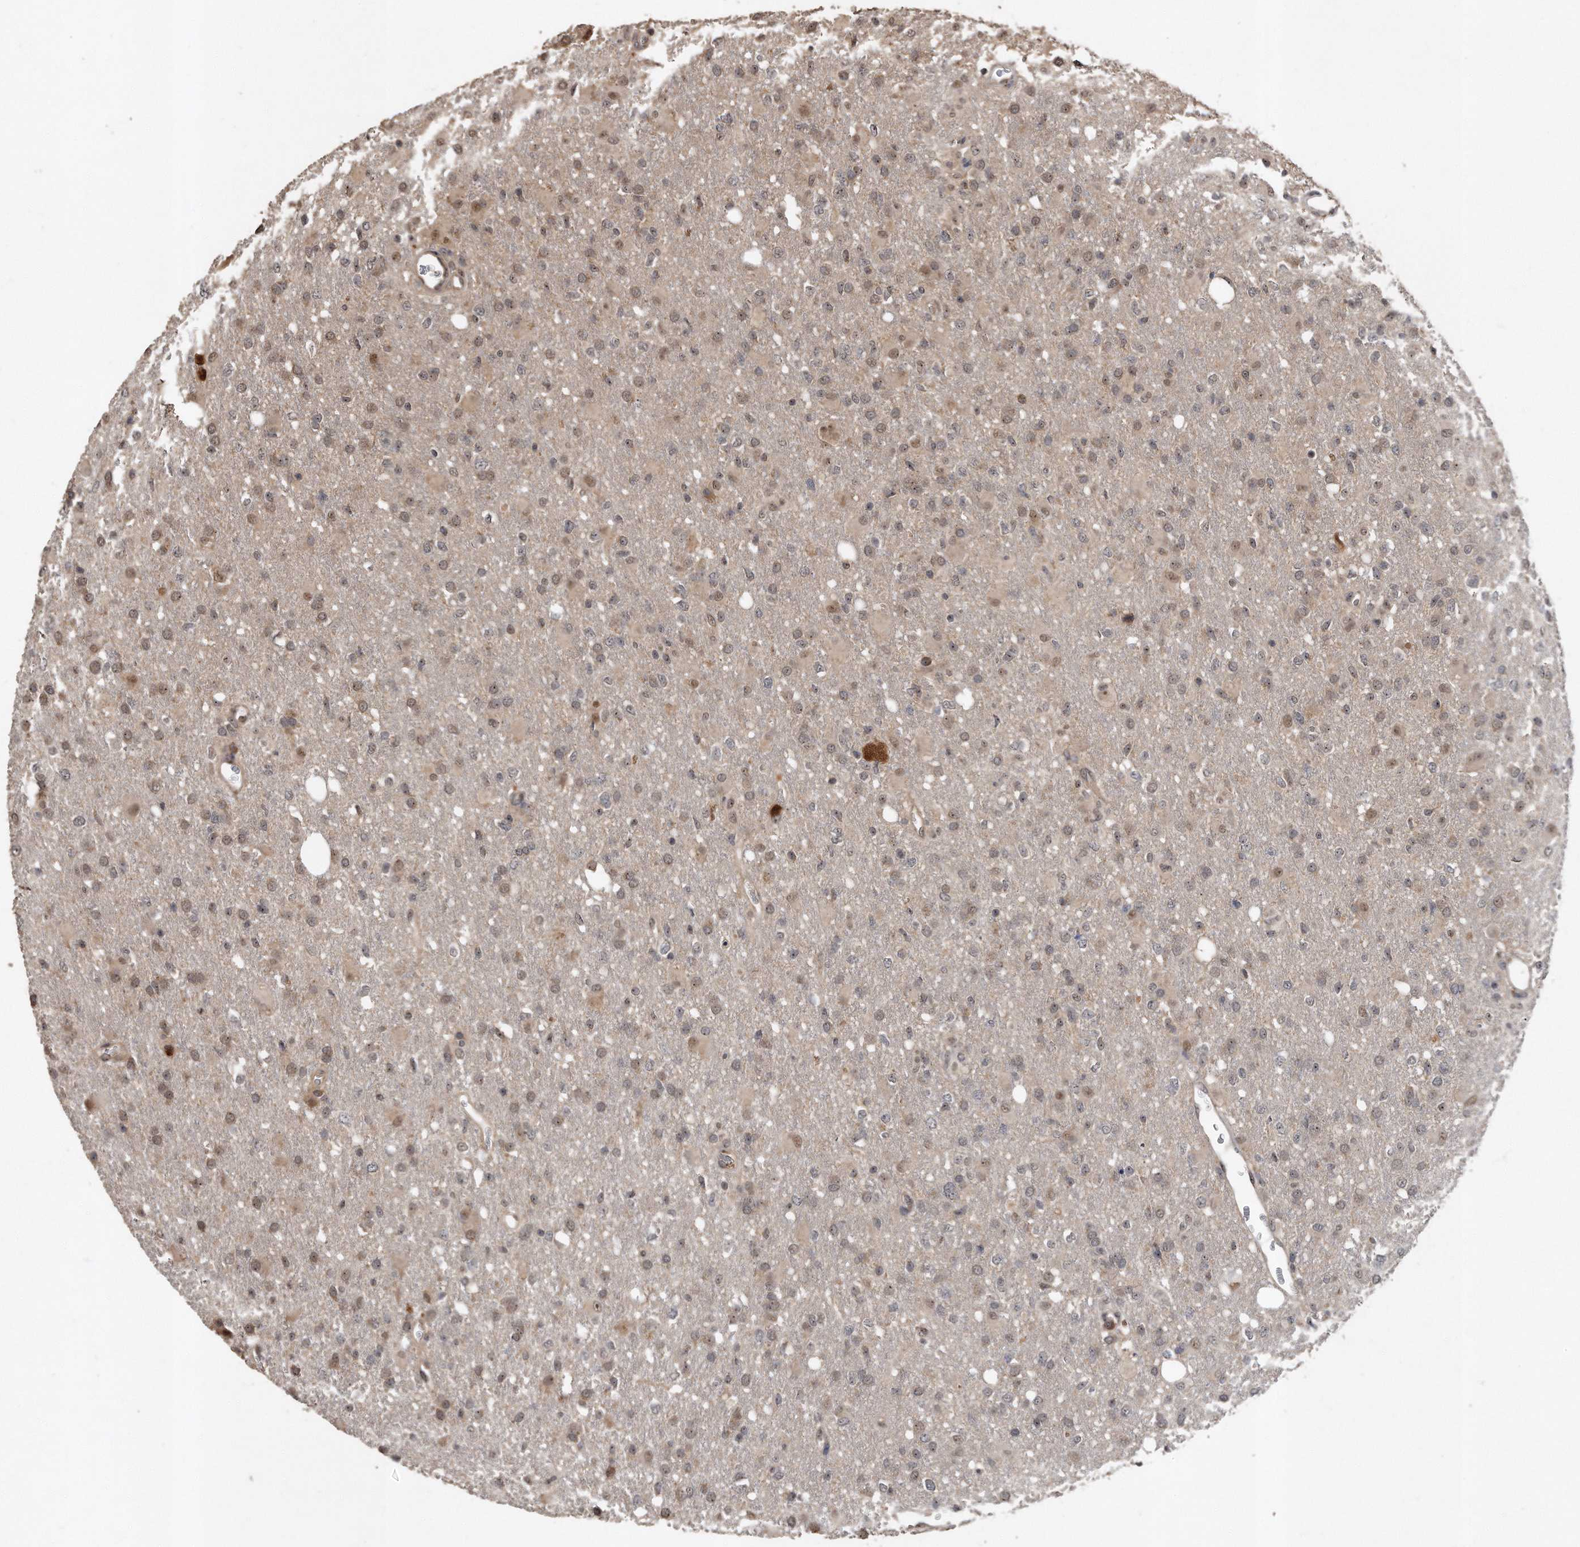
{"staining": {"intensity": "weak", "quantity": "25%-75%", "location": "cytoplasmic/membranous,nuclear"}, "tissue": "glioma", "cell_type": "Tumor cells", "image_type": "cancer", "snomed": [{"axis": "morphology", "description": "Glioma, malignant, High grade"}, {"axis": "topography", "description": "Brain"}], "caption": "IHC image of neoplastic tissue: human malignant high-grade glioma stained using immunohistochemistry (IHC) displays low levels of weak protein expression localized specifically in the cytoplasmic/membranous and nuclear of tumor cells, appearing as a cytoplasmic/membranous and nuclear brown color.", "gene": "PELO", "patient": {"sex": "female", "age": 57}}